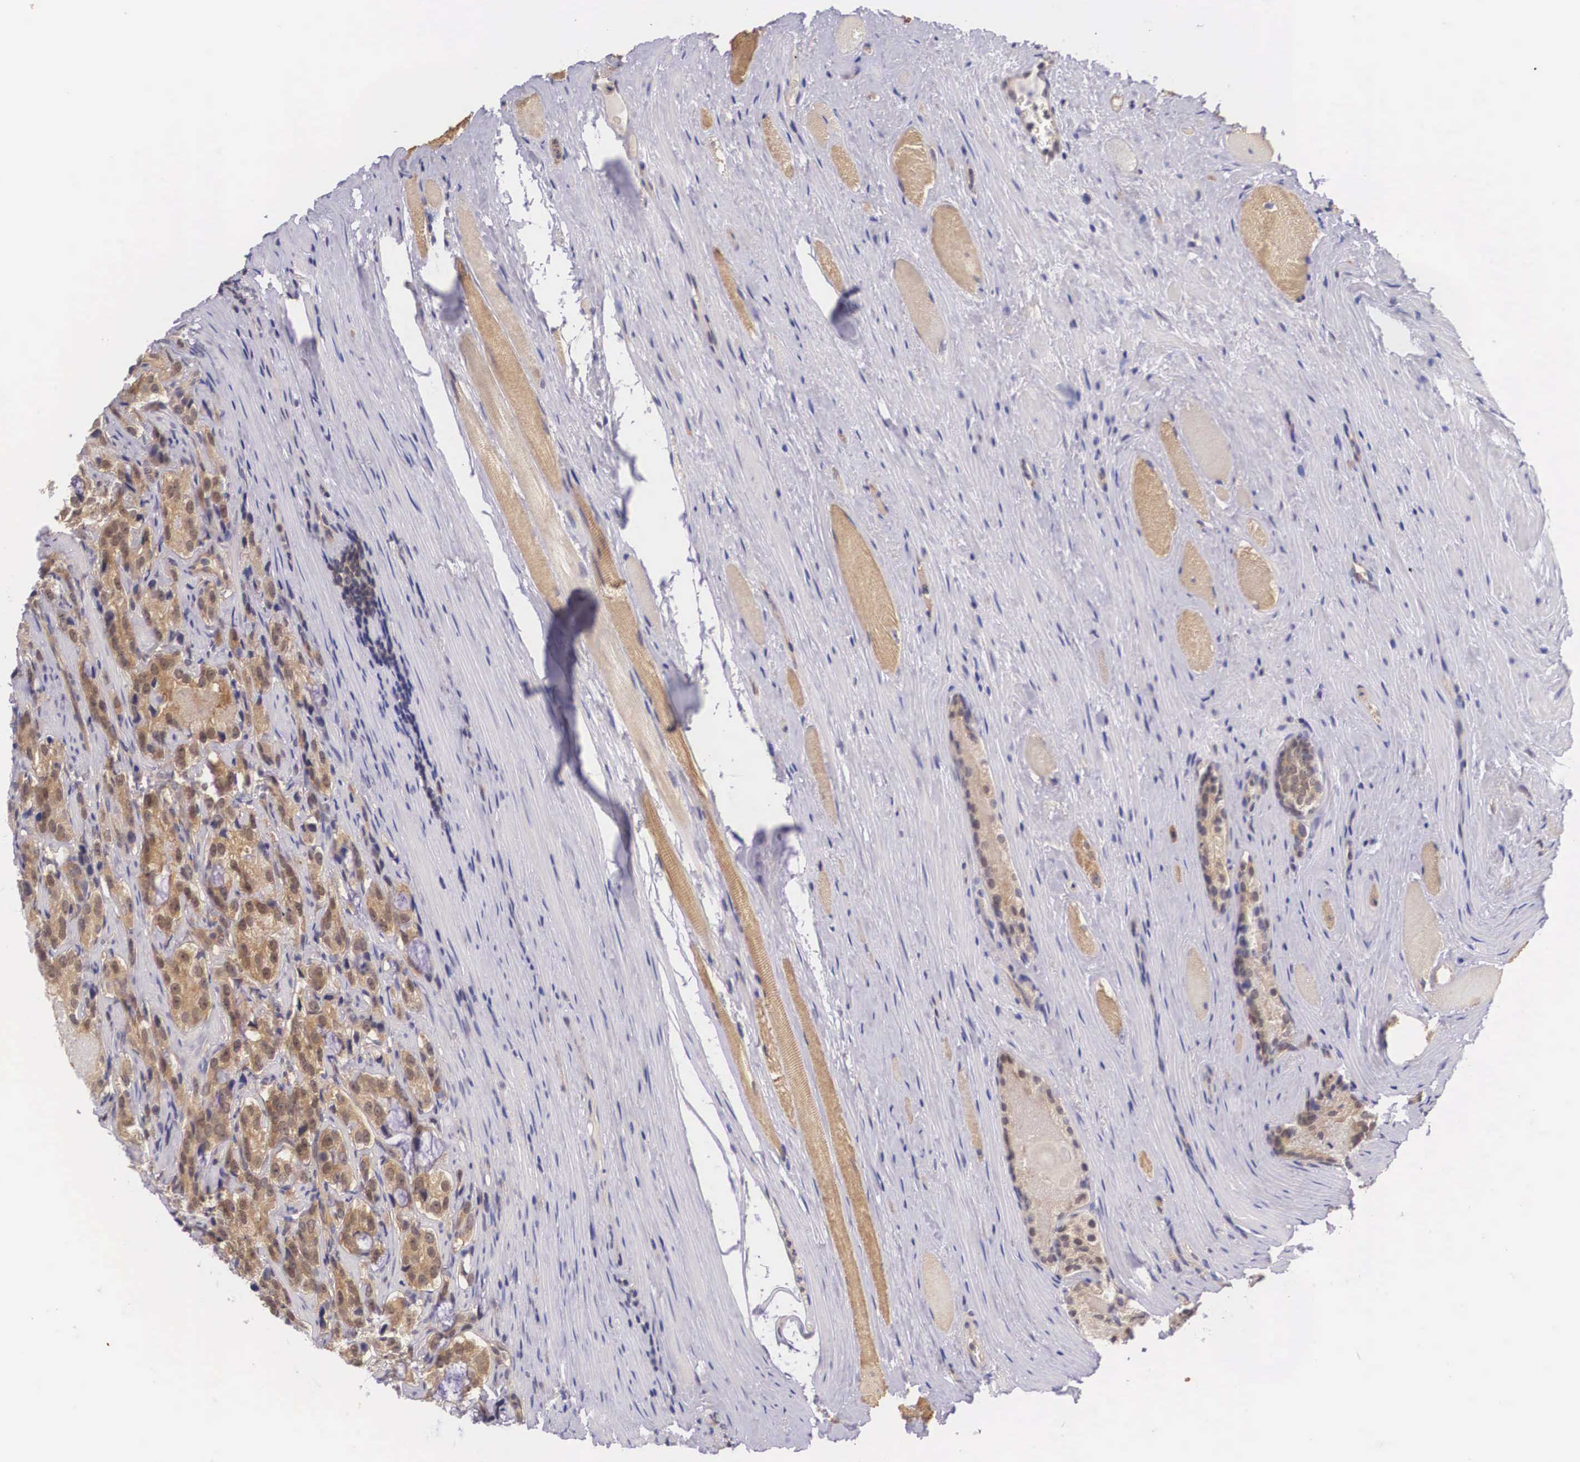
{"staining": {"intensity": "moderate", "quantity": "25%-75%", "location": "cytoplasmic/membranous"}, "tissue": "prostate cancer", "cell_type": "Tumor cells", "image_type": "cancer", "snomed": [{"axis": "morphology", "description": "Adenocarcinoma, Medium grade"}, {"axis": "topography", "description": "Prostate"}], "caption": "There is medium levels of moderate cytoplasmic/membranous positivity in tumor cells of prostate cancer (adenocarcinoma (medium-grade)), as demonstrated by immunohistochemical staining (brown color).", "gene": "IGBP1", "patient": {"sex": "male", "age": 72}}